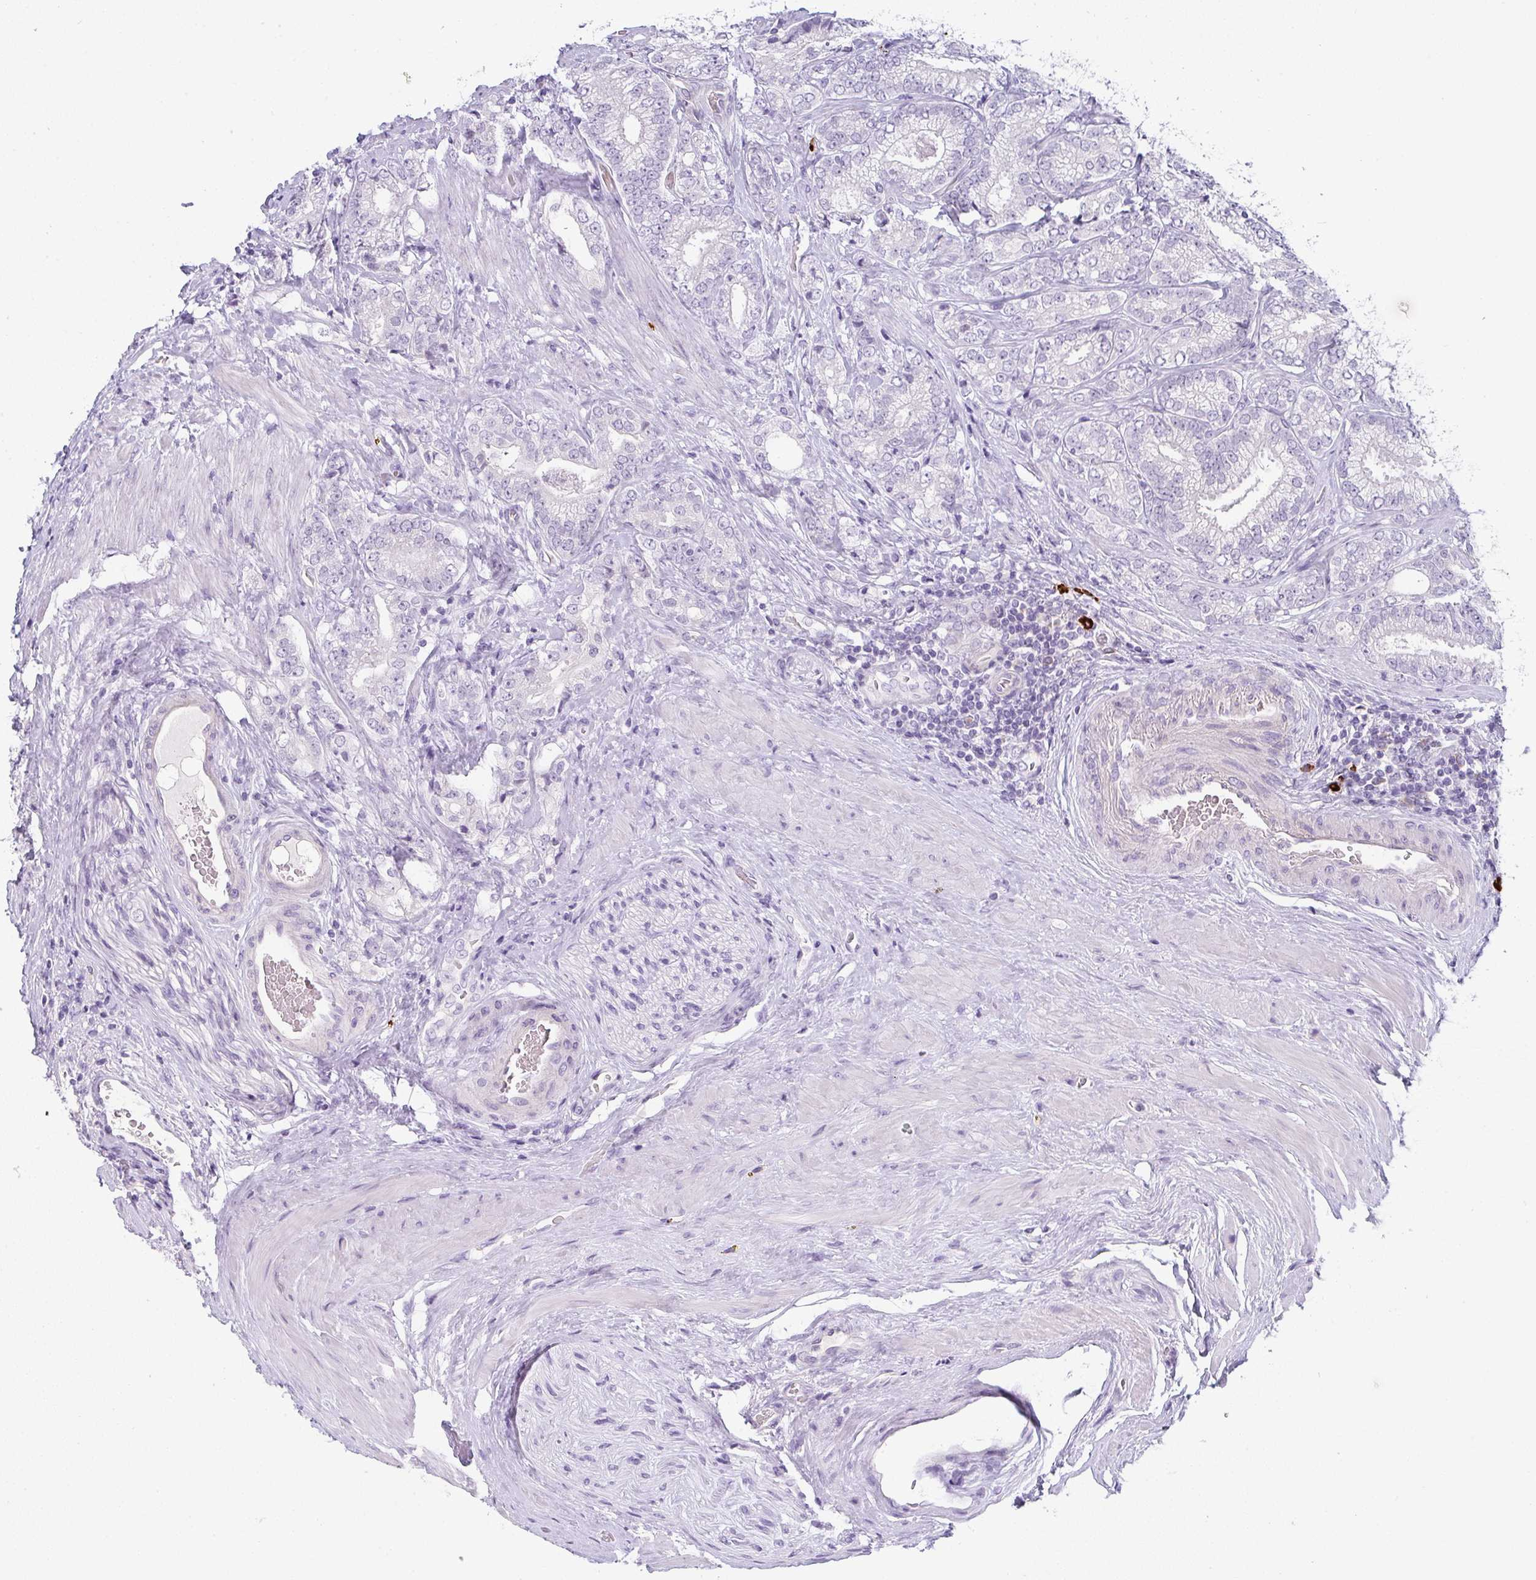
{"staining": {"intensity": "negative", "quantity": "none", "location": "none"}, "tissue": "prostate cancer", "cell_type": "Tumor cells", "image_type": "cancer", "snomed": [{"axis": "morphology", "description": "Adenocarcinoma, Low grade"}, {"axis": "topography", "description": "Prostate"}], "caption": "Tumor cells show no significant expression in prostate adenocarcinoma (low-grade).", "gene": "CACNA1S", "patient": {"sex": "male", "age": 63}}